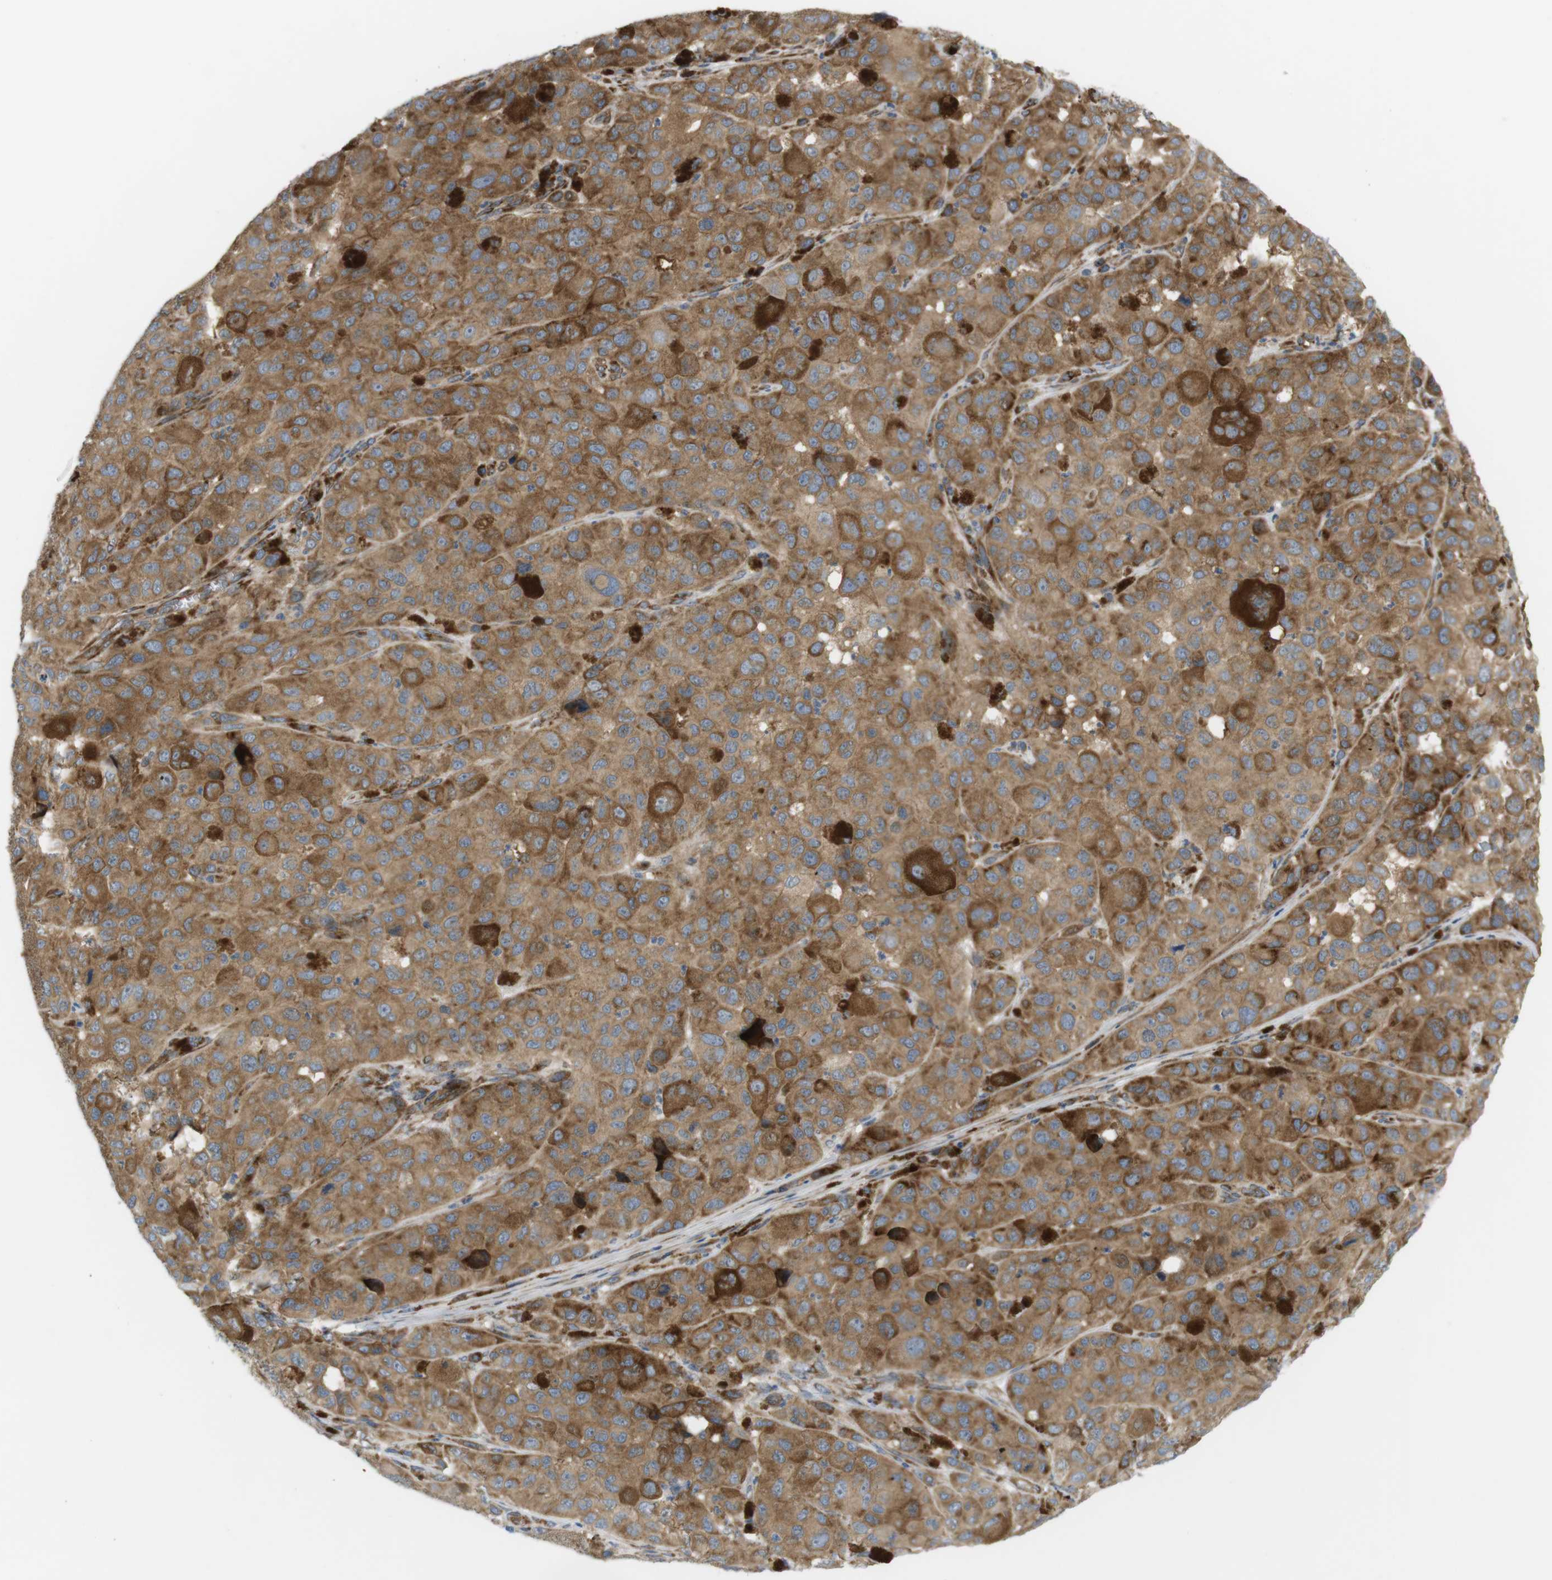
{"staining": {"intensity": "moderate", "quantity": ">75%", "location": "cytoplasmic/membranous"}, "tissue": "melanoma", "cell_type": "Tumor cells", "image_type": "cancer", "snomed": [{"axis": "morphology", "description": "Malignant melanoma, NOS"}, {"axis": "topography", "description": "Skin"}], "caption": "Moderate cytoplasmic/membranous expression is seen in about >75% of tumor cells in melanoma.", "gene": "GJC3", "patient": {"sex": "male", "age": 96}}